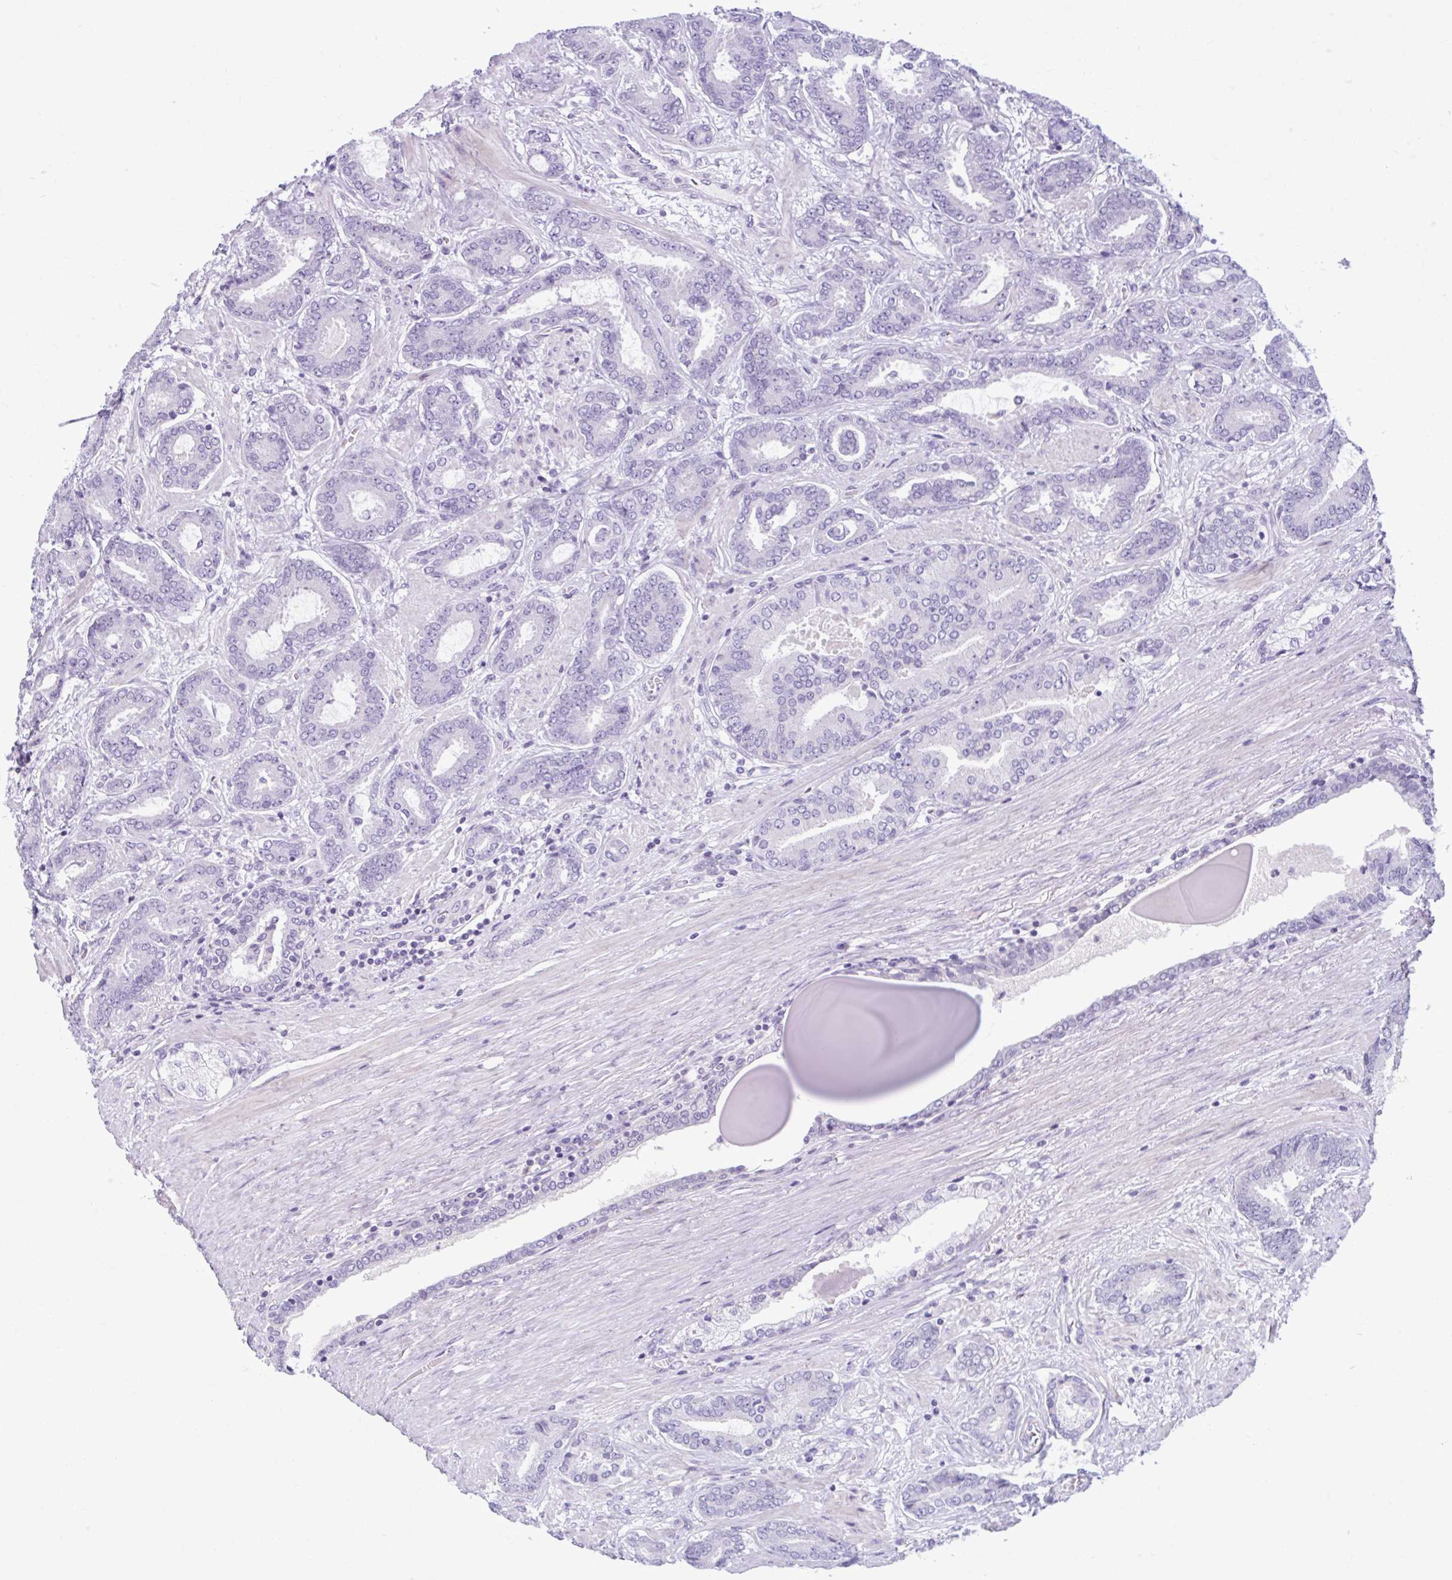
{"staining": {"intensity": "negative", "quantity": "none", "location": "none"}, "tissue": "prostate cancer", "cell_type": "Tumor cells", "image_type": "cancer", "snomed": [{"axis": "morphology", "description": "Adenocarcinoma, High grade"}, {"axis": "topography", "description": "Prostate"}], "caption": "The micrograph displays no significant staining in tumor cells of high-grade adenocarcinoma (prostate). (DAB IHC with hematoxylin counter stain).", "gene": "FAM153A", "patient": {"sex": "male", "age": 62}}